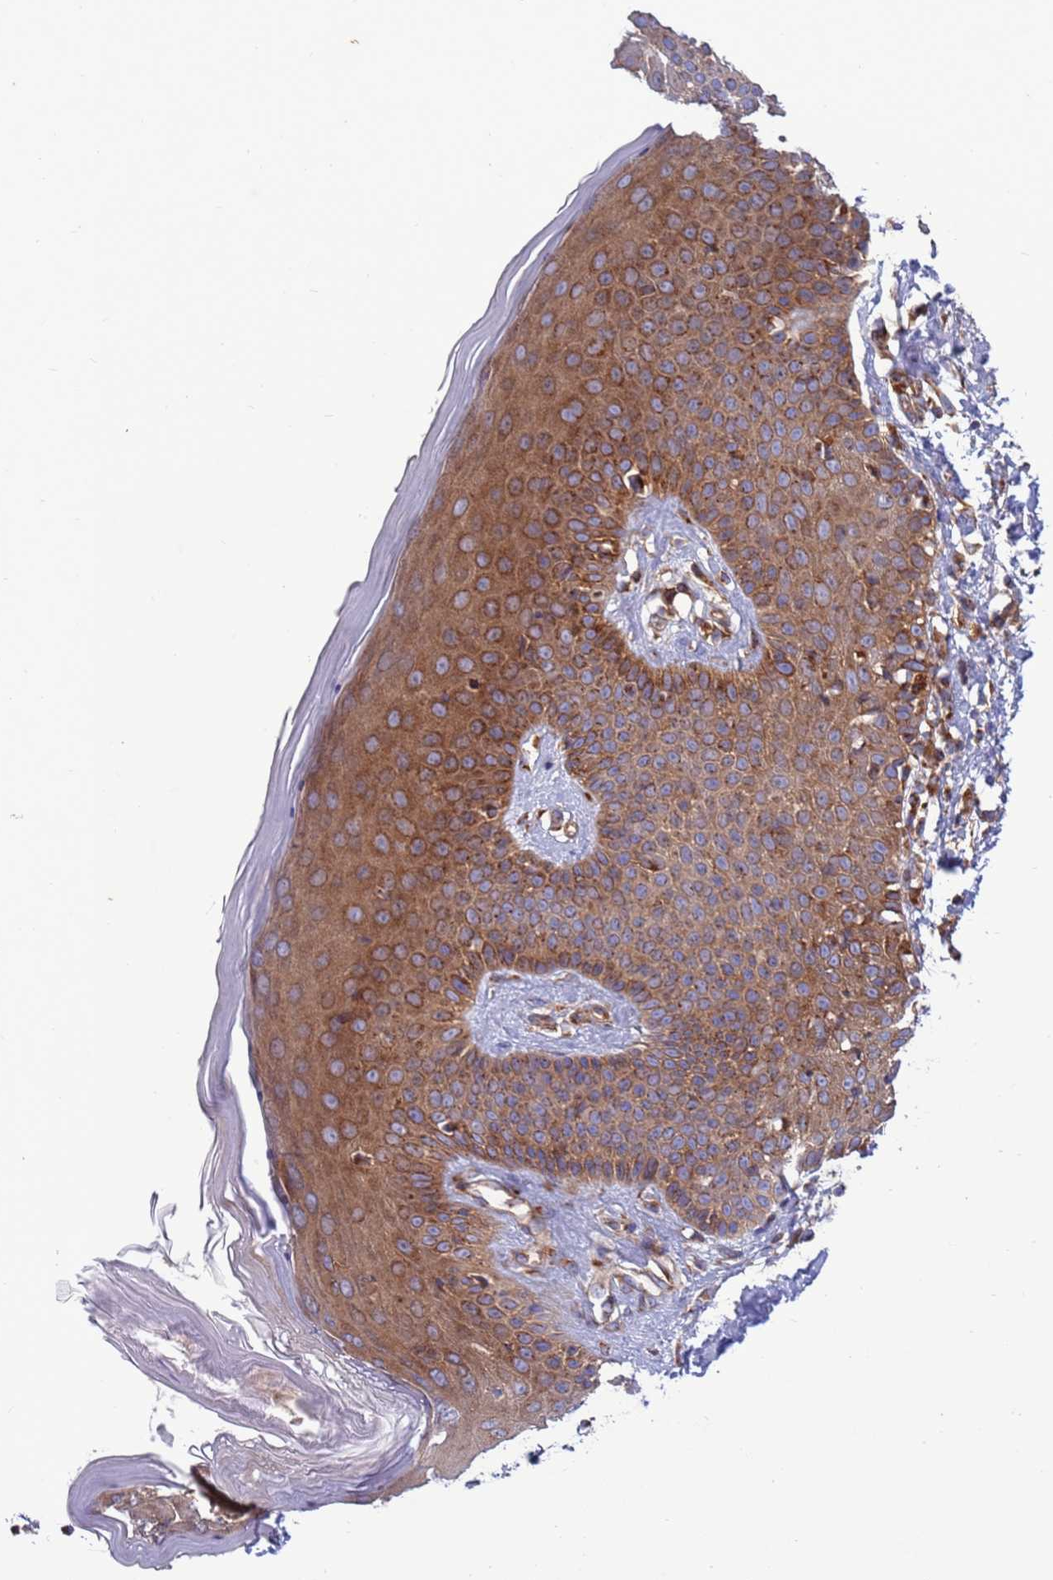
{"staining": {"intensity": "moderate", "quantity": ">75%", "location": "cytoplasmic/membranous"}, "tissue": "skin", "cell_type": "Fibroblasts", "image_type": "normal", "snomed": [{"axis": "morphology", "description": "Normal tissue, NOS"}, {"axis": "topography", "description": "Skin"}], "caption": "The histopathology image shows a brown stain indicating the presence of a protein in the cytoplasmic/membranous of fibroblasts in skin.", "gene": "ZC3HAV1", "patient": {"sex": "female", "age": 58}}